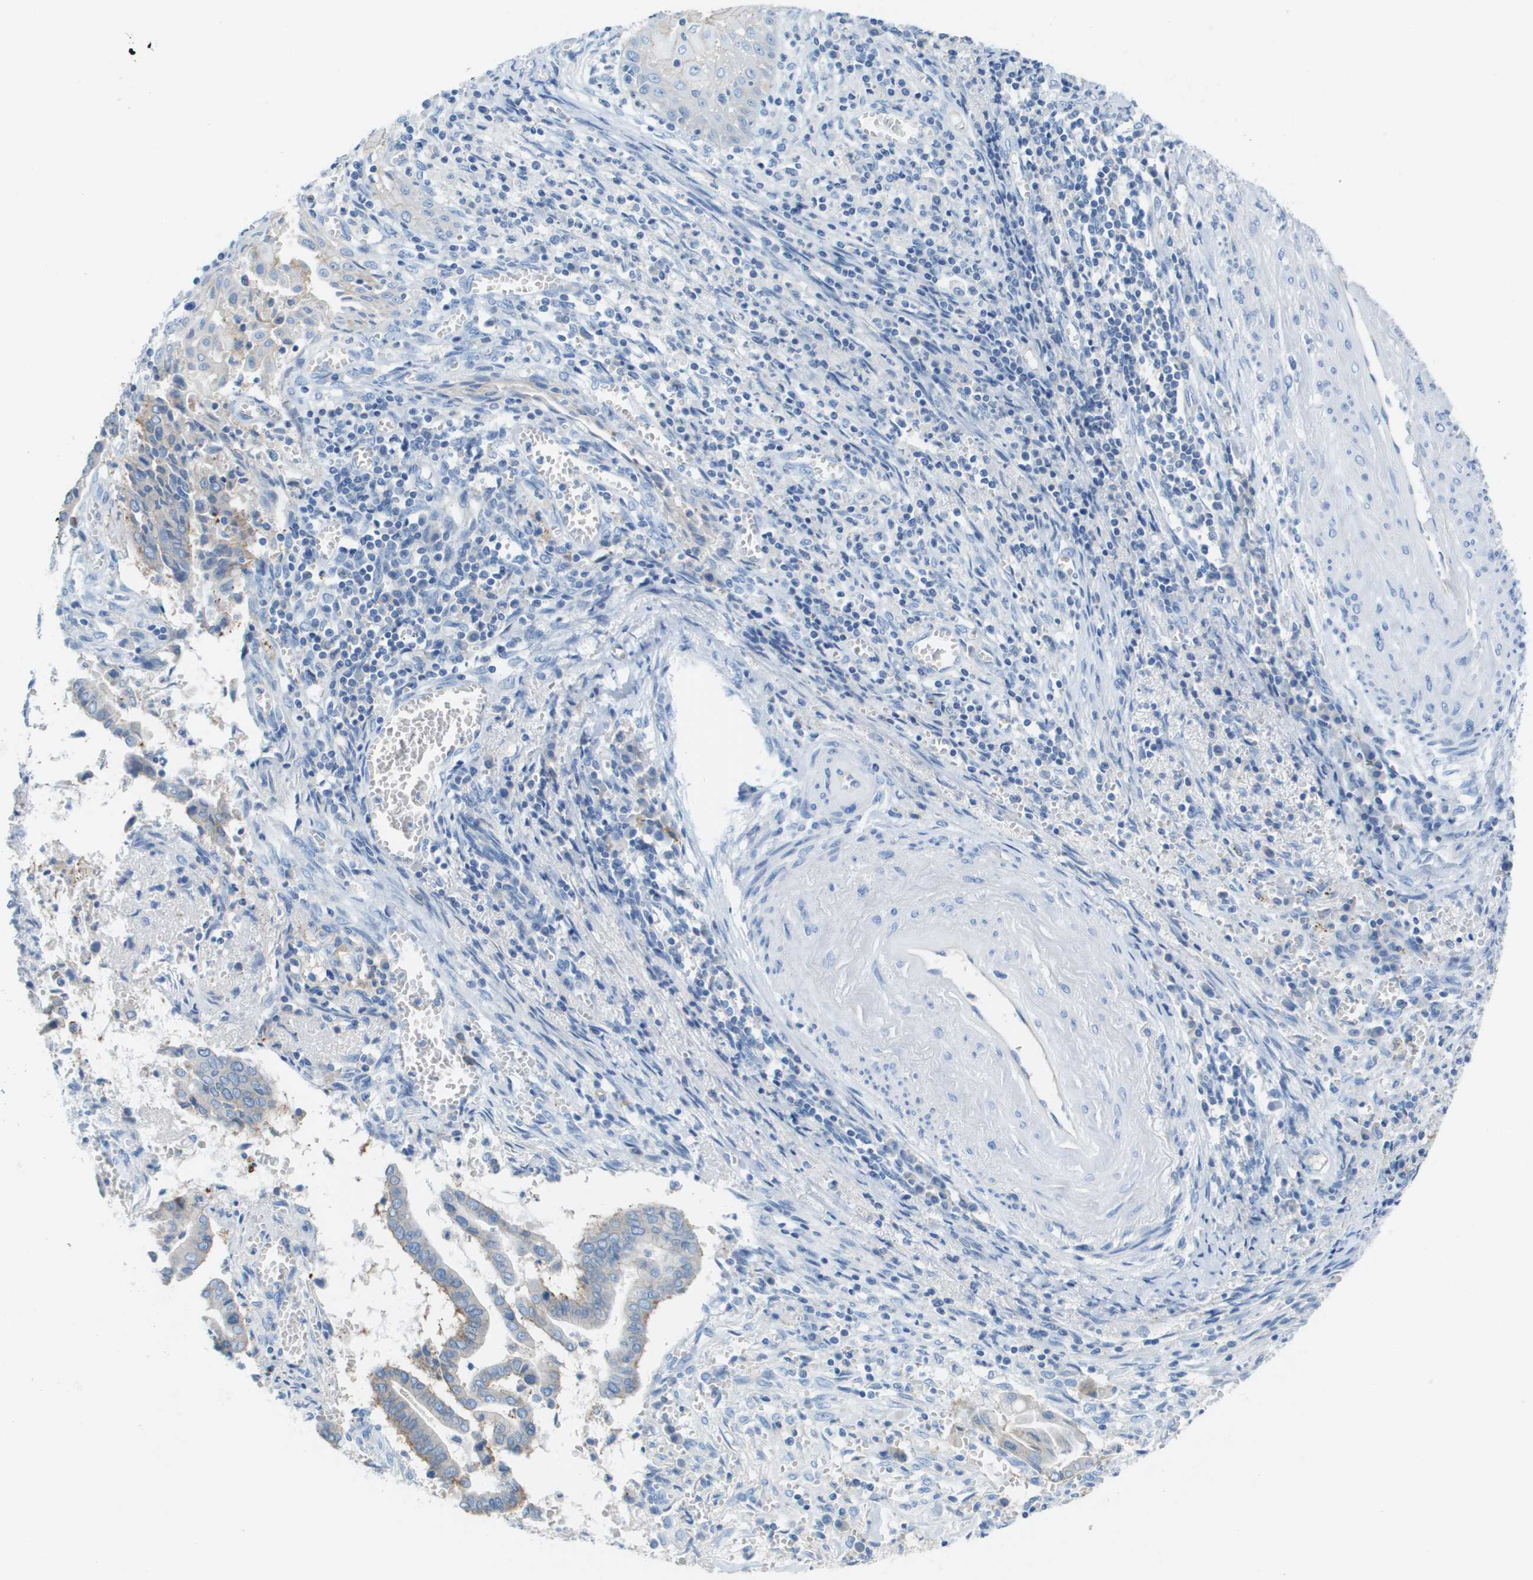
{"staining": {"intensity": "weak", "quantity": "<25%", "location": "cytoplasmic/membranous"}, "tissue": "cervical cancer", "cell_type": "Tumor cells", "image_type": "cancer", "snomed": [{"axis": "morphology", "description": "Adenocarcinoma, NOS"}, {"axis": "topography", "description": "Cervix"}], "caption": "This is an IHC photomicrograph of cervical cancer. There is no staining in tumor cells.", "gene": "CD46", "patient": {"sex": "female", "age": 44}}